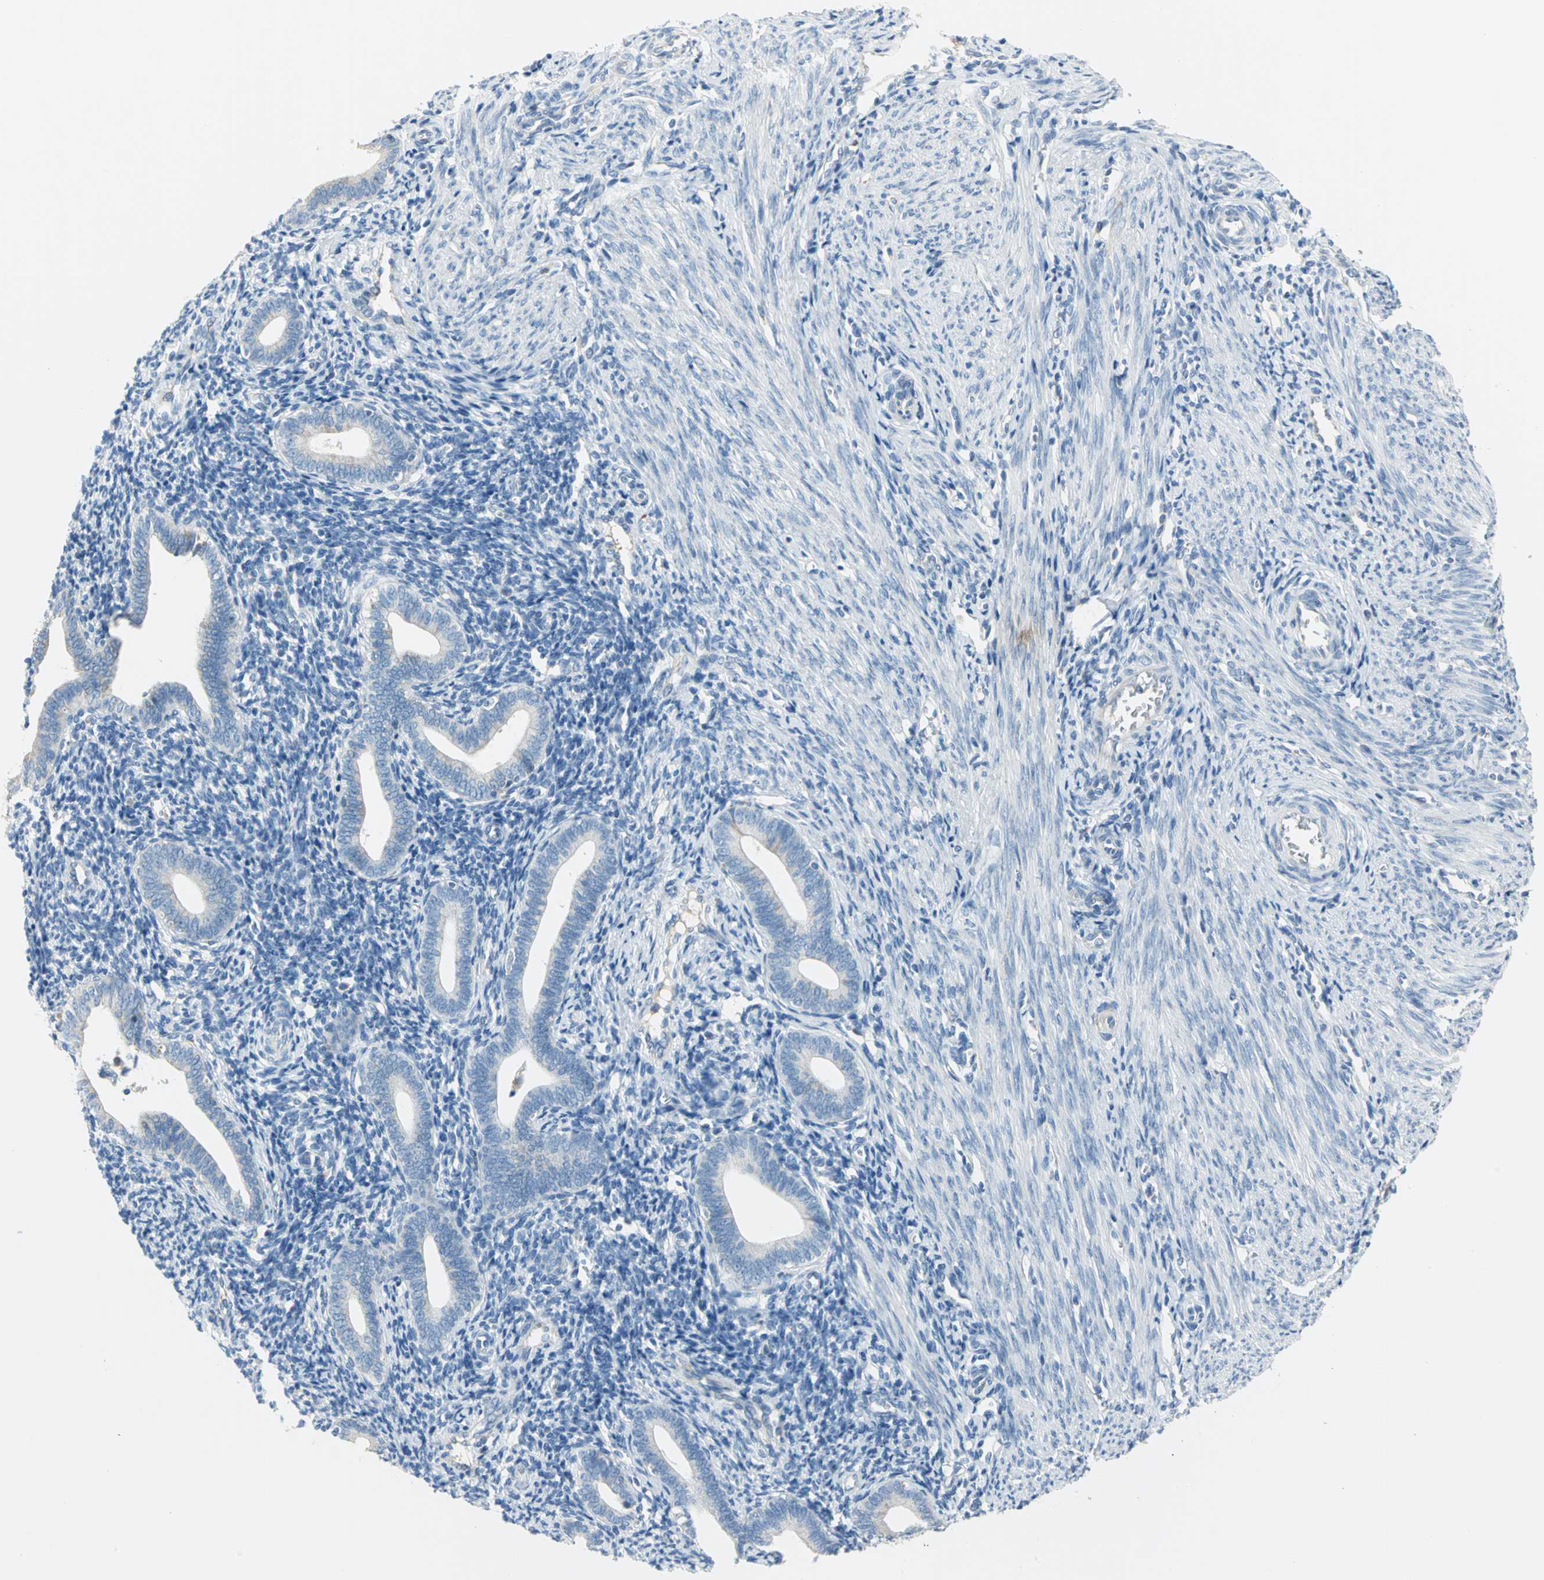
{"staining": {"intensity": "negative", "quantity": "none", "location": "none"}, "tissue": "endometrium", "cell_type": "Cells in endometrial stroma", "image_type": "normal", "snomed": [{"axis": "morphology", "description": "Normal tissue, NOS"}, {"axis": "topography", "description": "Uterus"}, {"axis": "topography", "description": "Endometrium"}], "caption": "Protein analysis of unremarkable endometrium displays no significant staining in cells in endometrial stroma. (Brightfield microscopy of DAB immunohistochemistry at high magnification).", "gene": "ALOX15", "patient": {"sex": "female", "age": 33}}